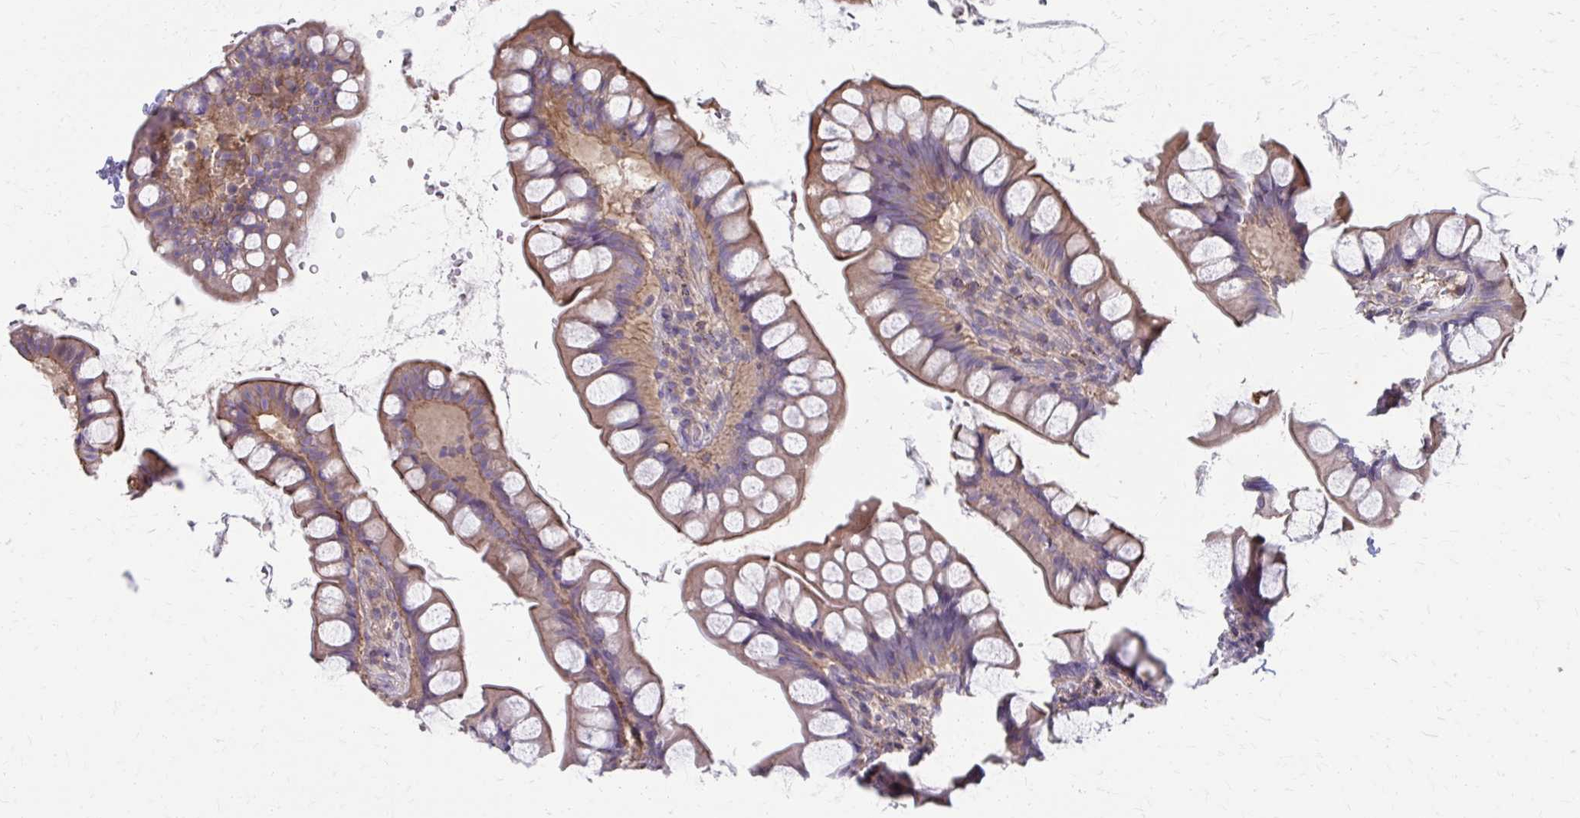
{"staining": {"intensity": "strong", "quantity": "25%-75%", "location": "cytoplasmic/membranous"}, "tissue": "small intestine", "cell_type": "Glandular cells", "image_type": "normal", "snomed": [{"axis": "morphology", "description": "Normal tissue, NOS"}, {"axis": "topography", "description": "Small intestine"}], "caption": "Unremarkable small intestine exhibits strong cytoplasmic/membranous staining in about 25%-75% of glandular cells, visualized by immunohistochemistry.", "gene": "MMP14", "patient": {"sex": "male", "age": 70}}